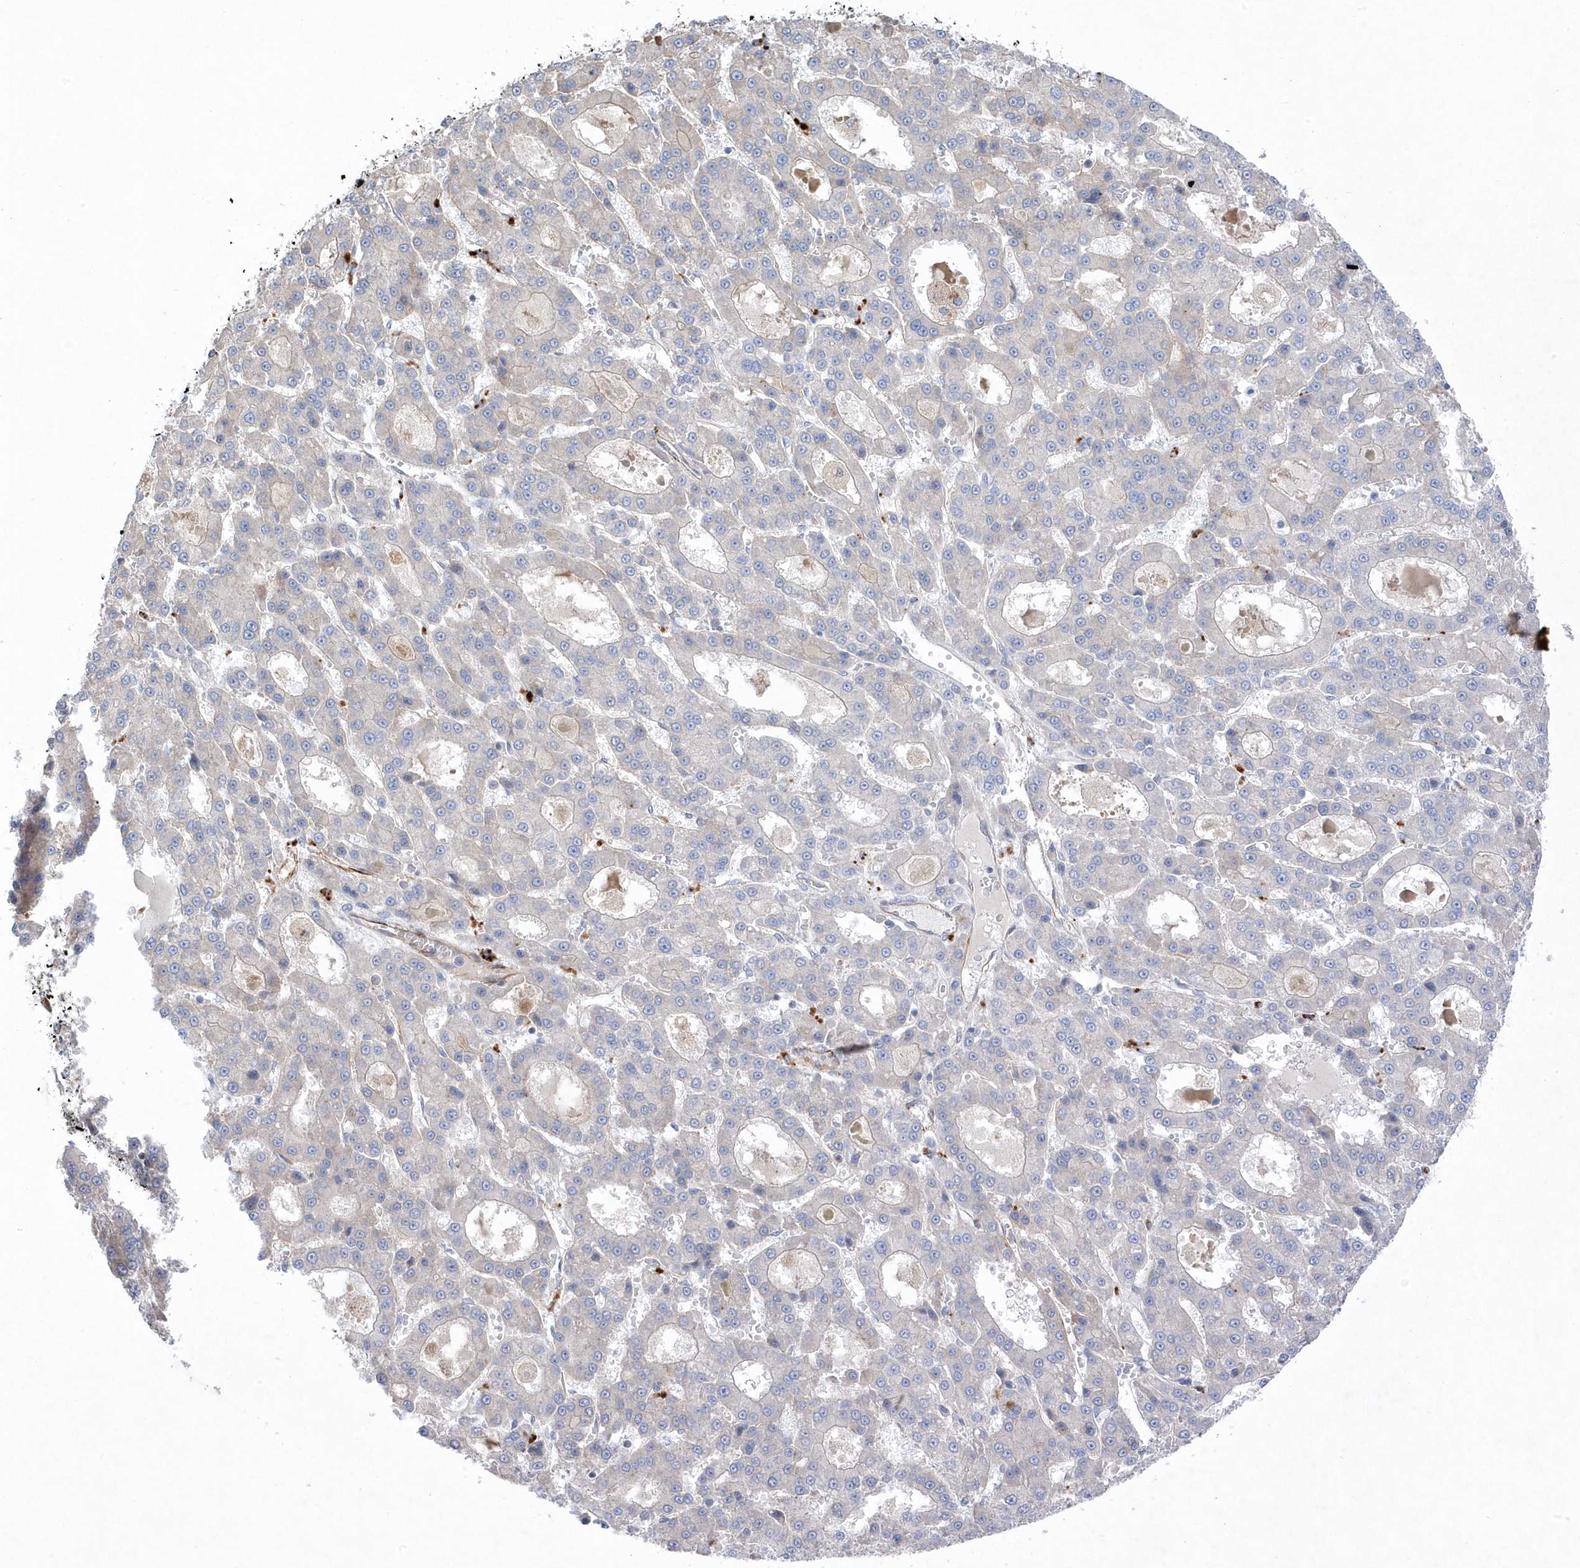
{"staining": {"intensity": "negative", "quantity": "none", "location": "none"}, "tissue": "liver cancer", "cell_type": "Tumor cells", "image_type": "cancer", "snomed": [{"axis": "morphology", "description": "Carcinoma, Hepatocellular, NOS"}, {"axis": "topography", "description": "Liver"}], "caption": "Tumor cells are negative for protein expression in human liver cancer.", "gene": "ANAPC1", "patient": {"sex": "male", "age": 70}}